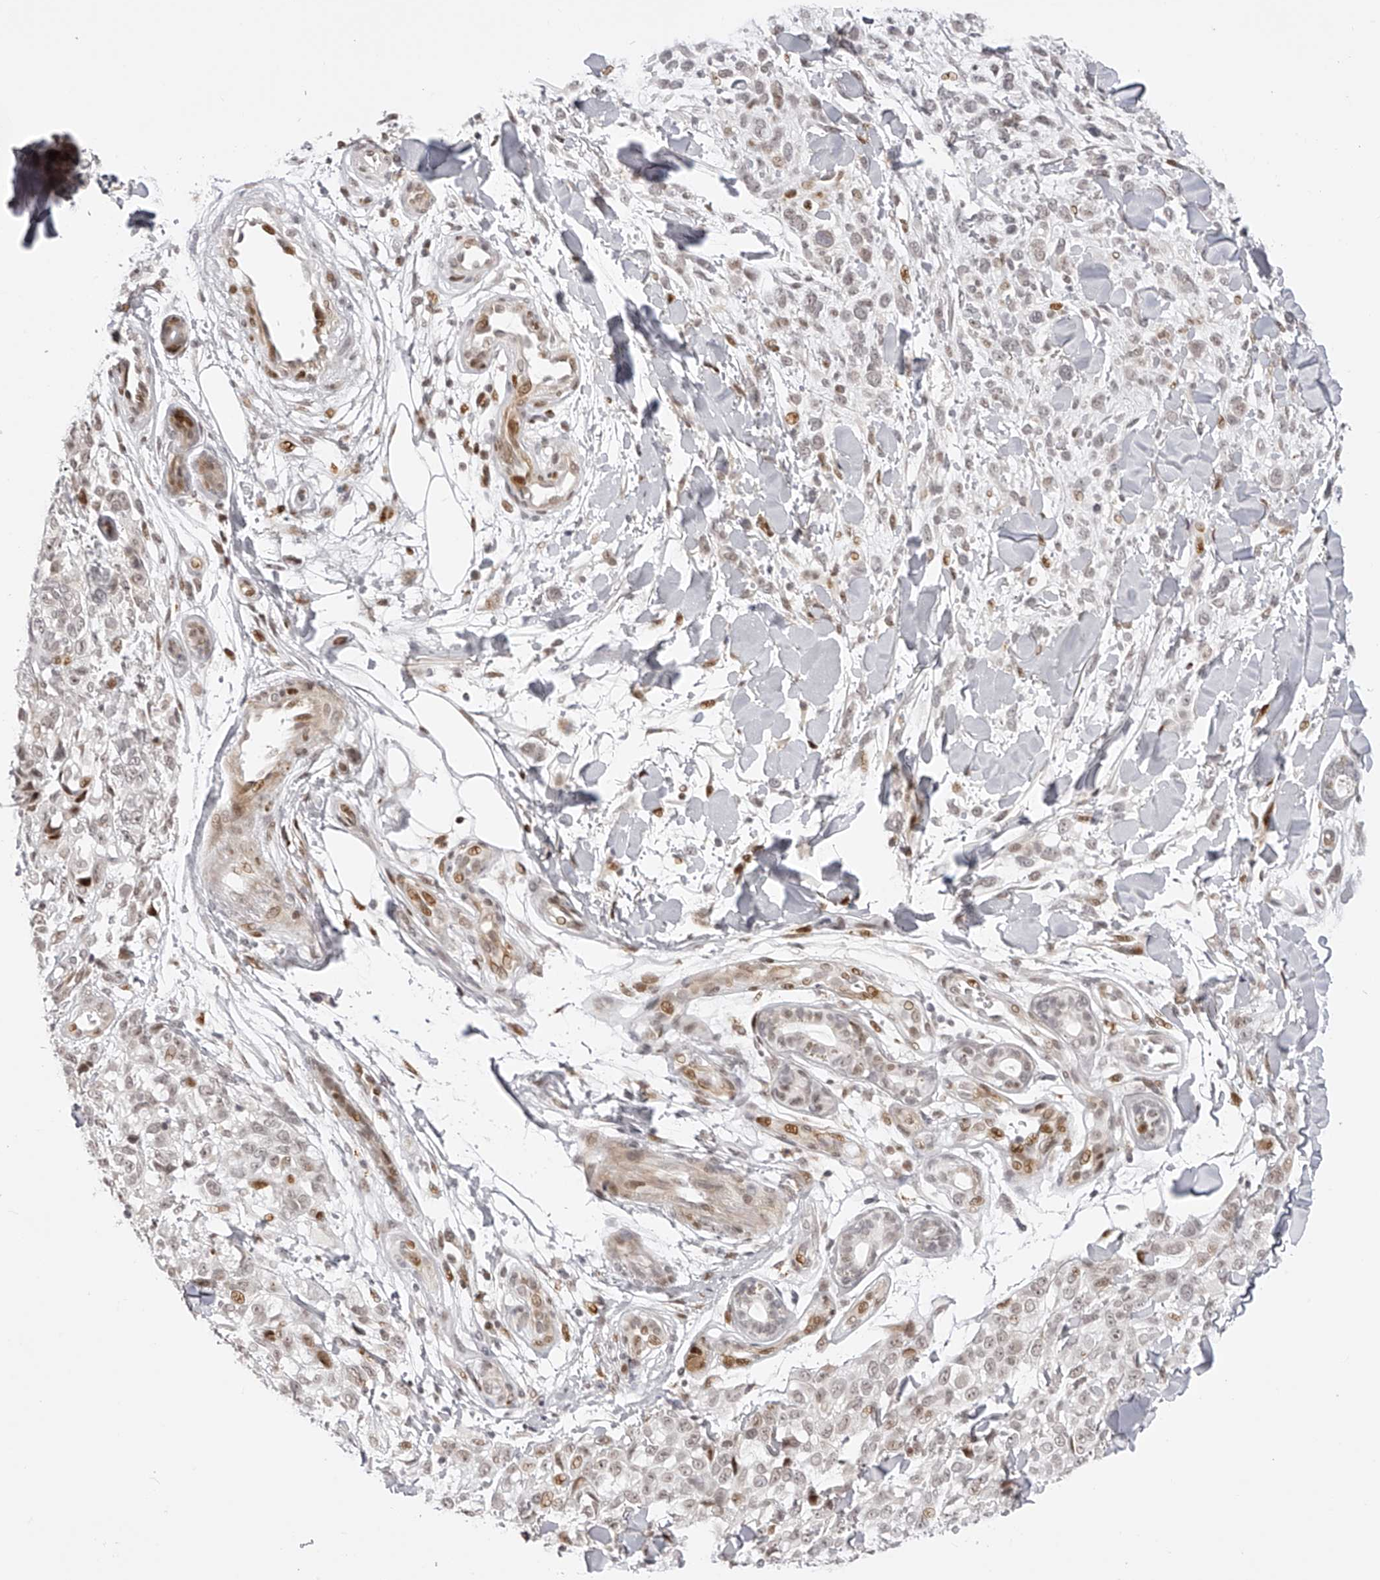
{"staining": {"intensity": "moderate", "quantity": "<25%", "location": "nuclear"}, "tissue": "melanoma", "cell_type": "Tumor cells", "image_type": "cancer", "snomed": [{"axis": "morphology", "description": "Malignant melanoma, Metastatic site"}, {"axis": "topography", "description": "Skin"}], "caption": "Malignant melanoma (metastatic site) tissue exhibits moderate nuclear staining in approximately <25% of tumor cells, visualized by immunohistochemistry. Nuclei are stained in blue.", "gene": "PLEKHG1", "patient": {"sex": "female", "age": 72}}